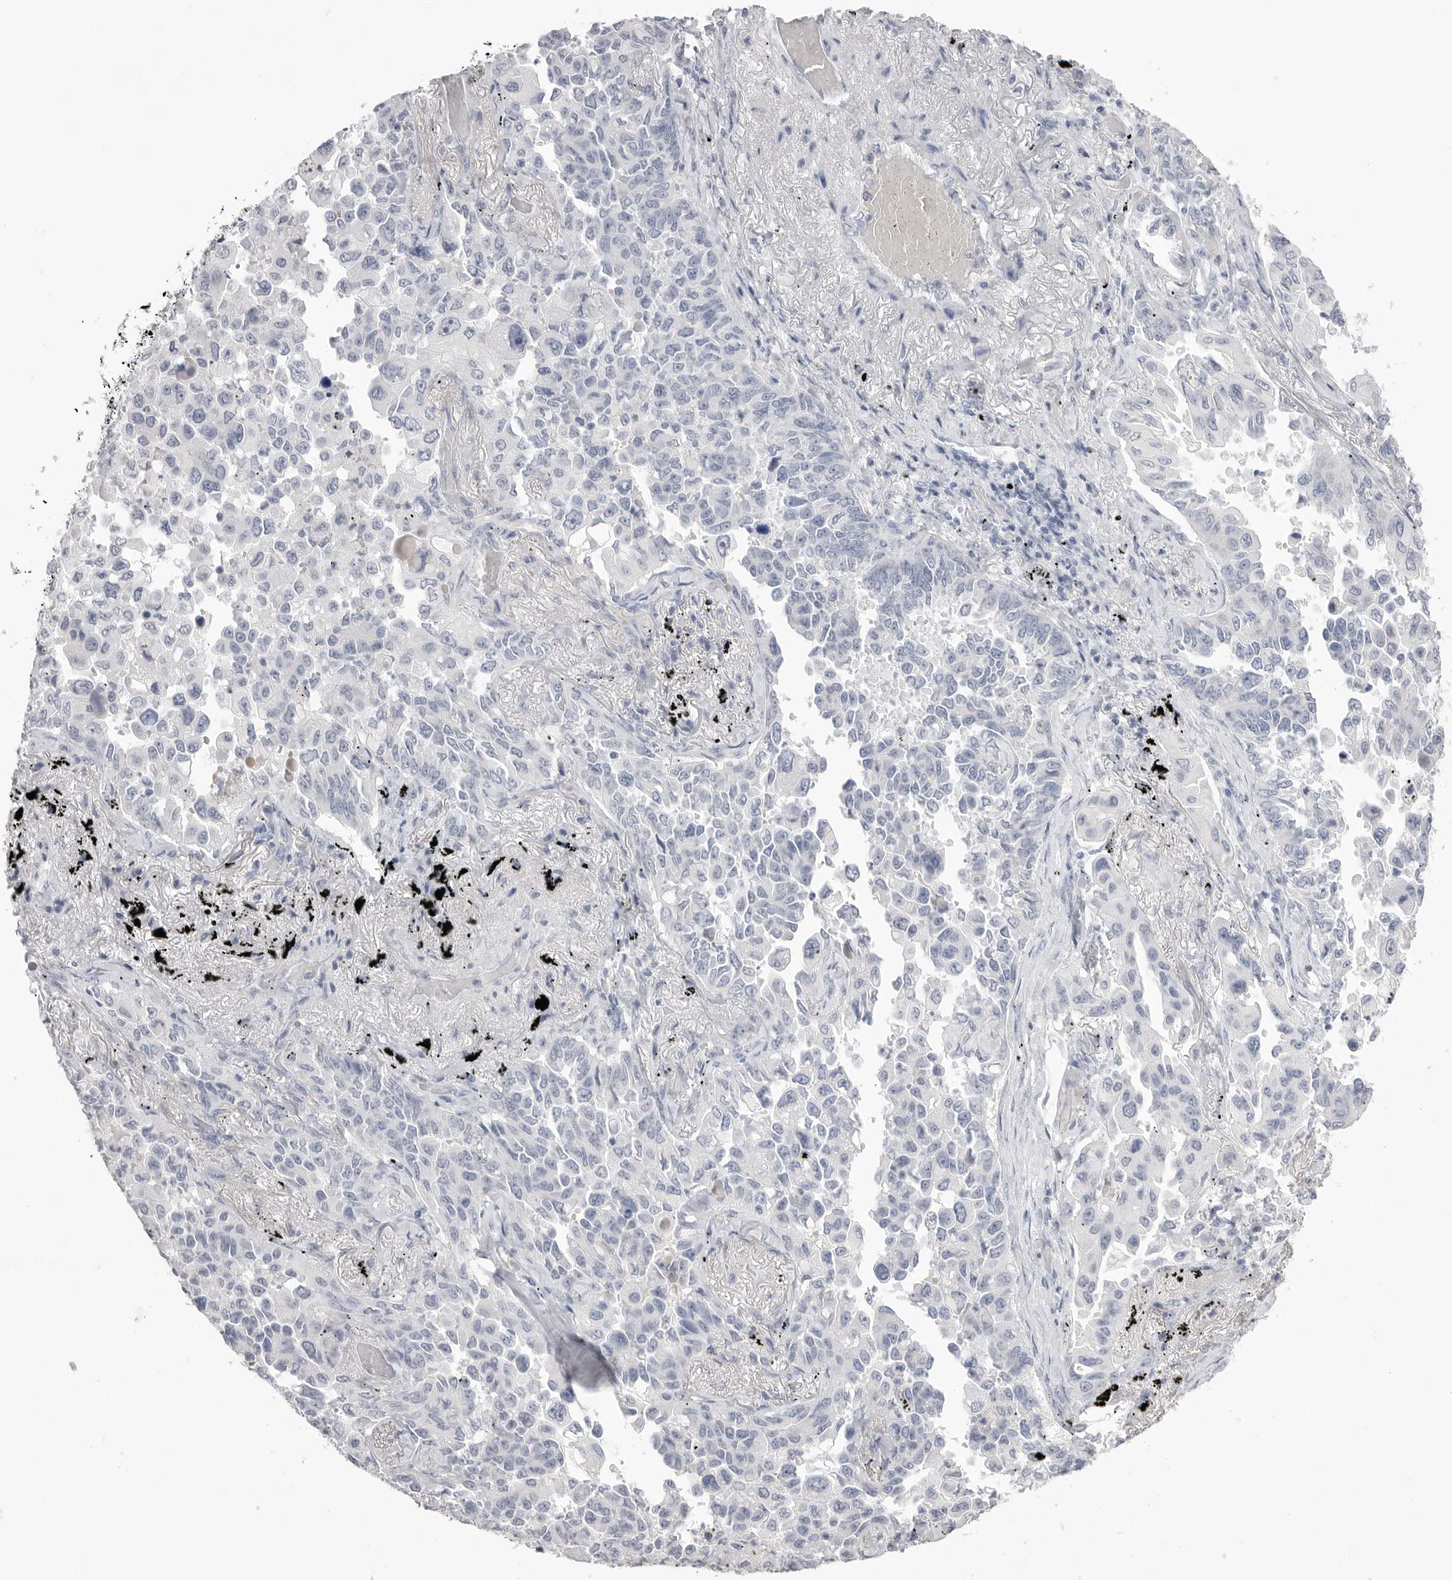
{"staining": {"intensity": "negative", "quantity": "none", "location": "none"}, "tissue": "lung cancer", "cell_type": "Tumor cells", "image_type": "cancer", "snomed": [{"axis": "morphology", "description": "Adenocarcinoma, NOS"}, {"axis": "topography", "description": "Lung"}], "caption": "IHC of lung cancer reveals no expression in tumor cells.", "gene": "CPB1", "patient": {"sex": "female", "age": 67}}